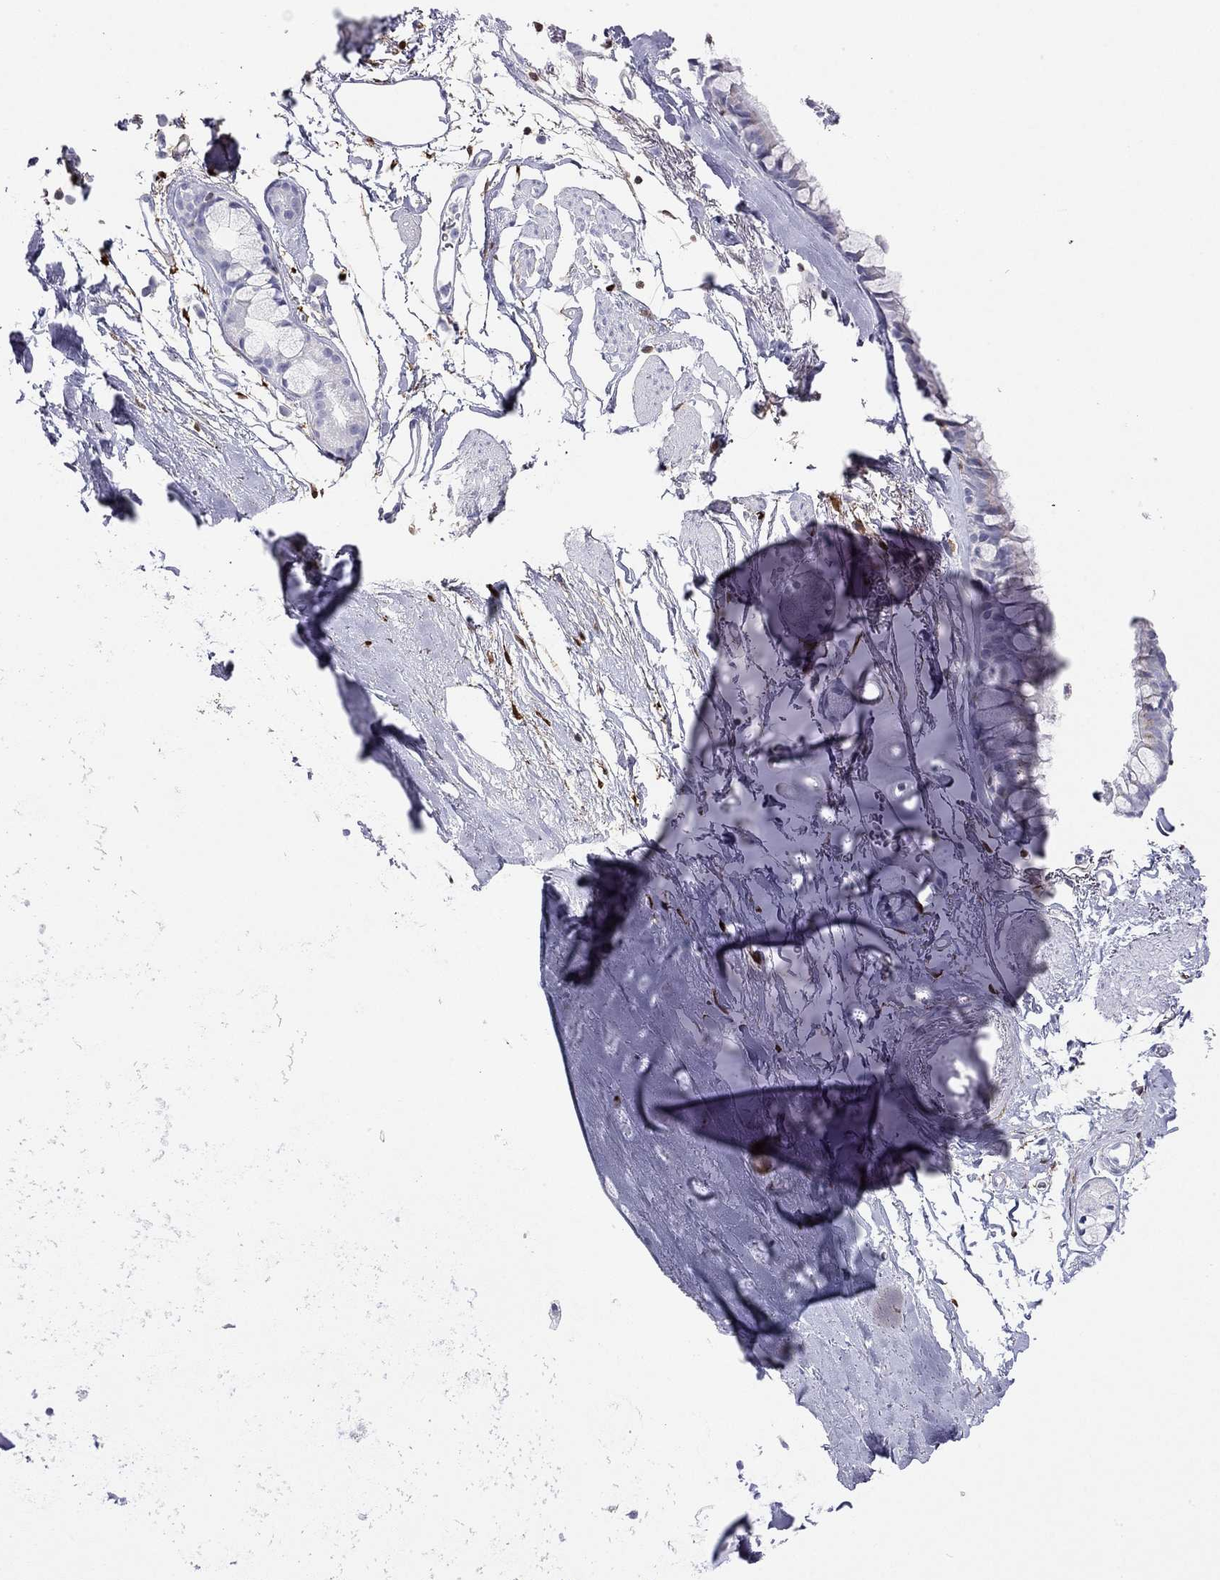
{"staining": {"intensity": "negative", "quantity": "none", "location": "none"}, "tissue": "bronchus", "cell_type": "Respiratory epithelial cells", "image_type": "normal", "snomed": [{"axis": "morphology", "description": "Normal tissue, NOS"}, {"axis": "morphology", "description": "Squamous cell carcinoma, NOS"}, {"axis": "topography", "description": "Cartilage tissue"}, {"axis": "topography", "description": "Bronchus"}], "caption": "IHC of benign human bronchus reveals no expression in respiratory epithelial cells.", "gene": "SH2D2A", "patient": {"sex": "male", "age": 72}}